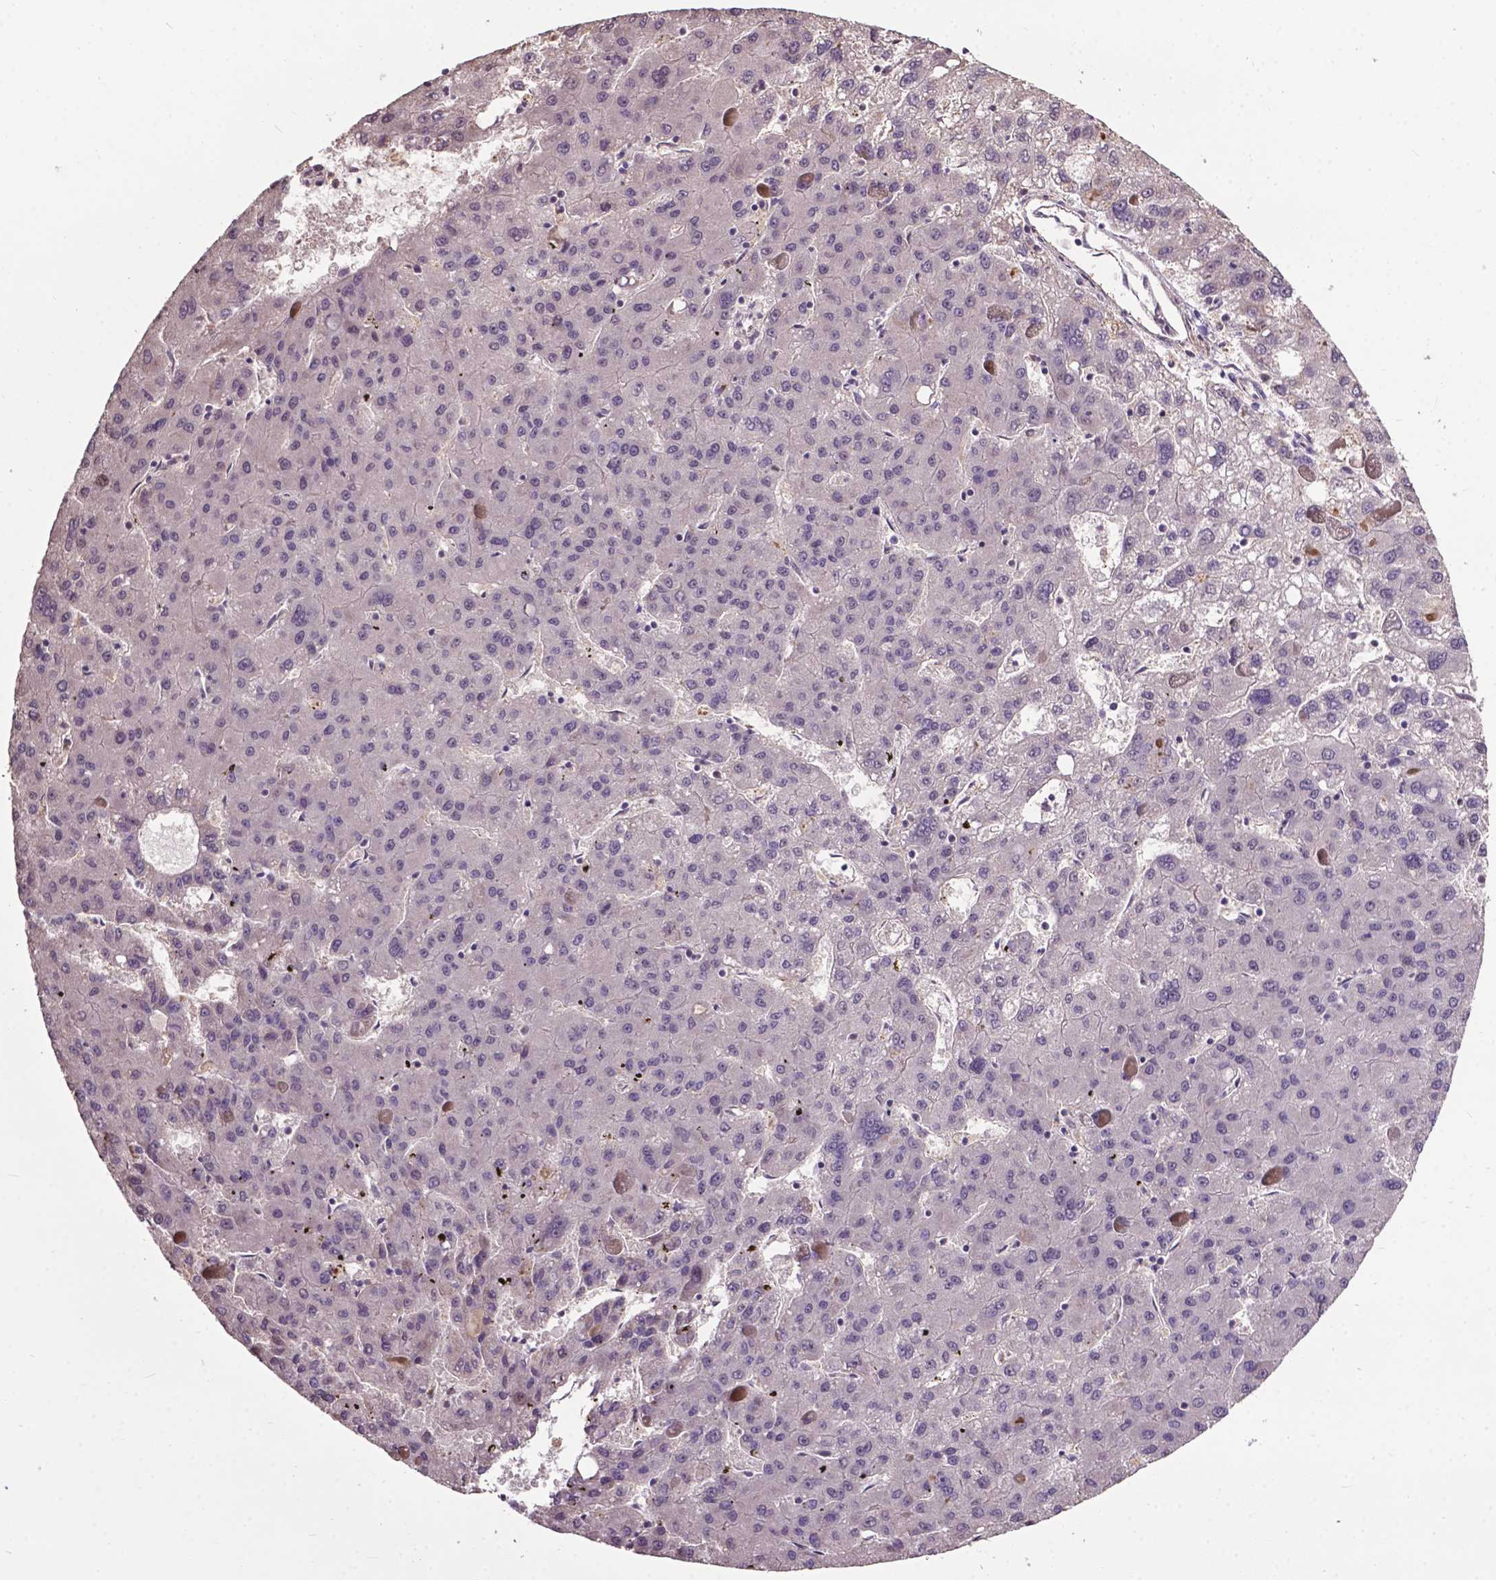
{"staining": {"intensity": "negative", "quantity": "none", "location": "none"}, "tissue": "liver cancer", "cell_type": "Tumor cells", "image_type": "cancer", "snomed": [{"axis": "morphology", "description": "Carcinoma, Hepatocellular, NOS"}, {"axis": "topography", "description": "Liver"}], "caption": "Immunohistochemical staining of human liver cancer (hepatocellular carcinoma) shows no significant staining in tumor cells.", "gene": "GLRA2", "patient": {"sex": "female", "age": 82}}